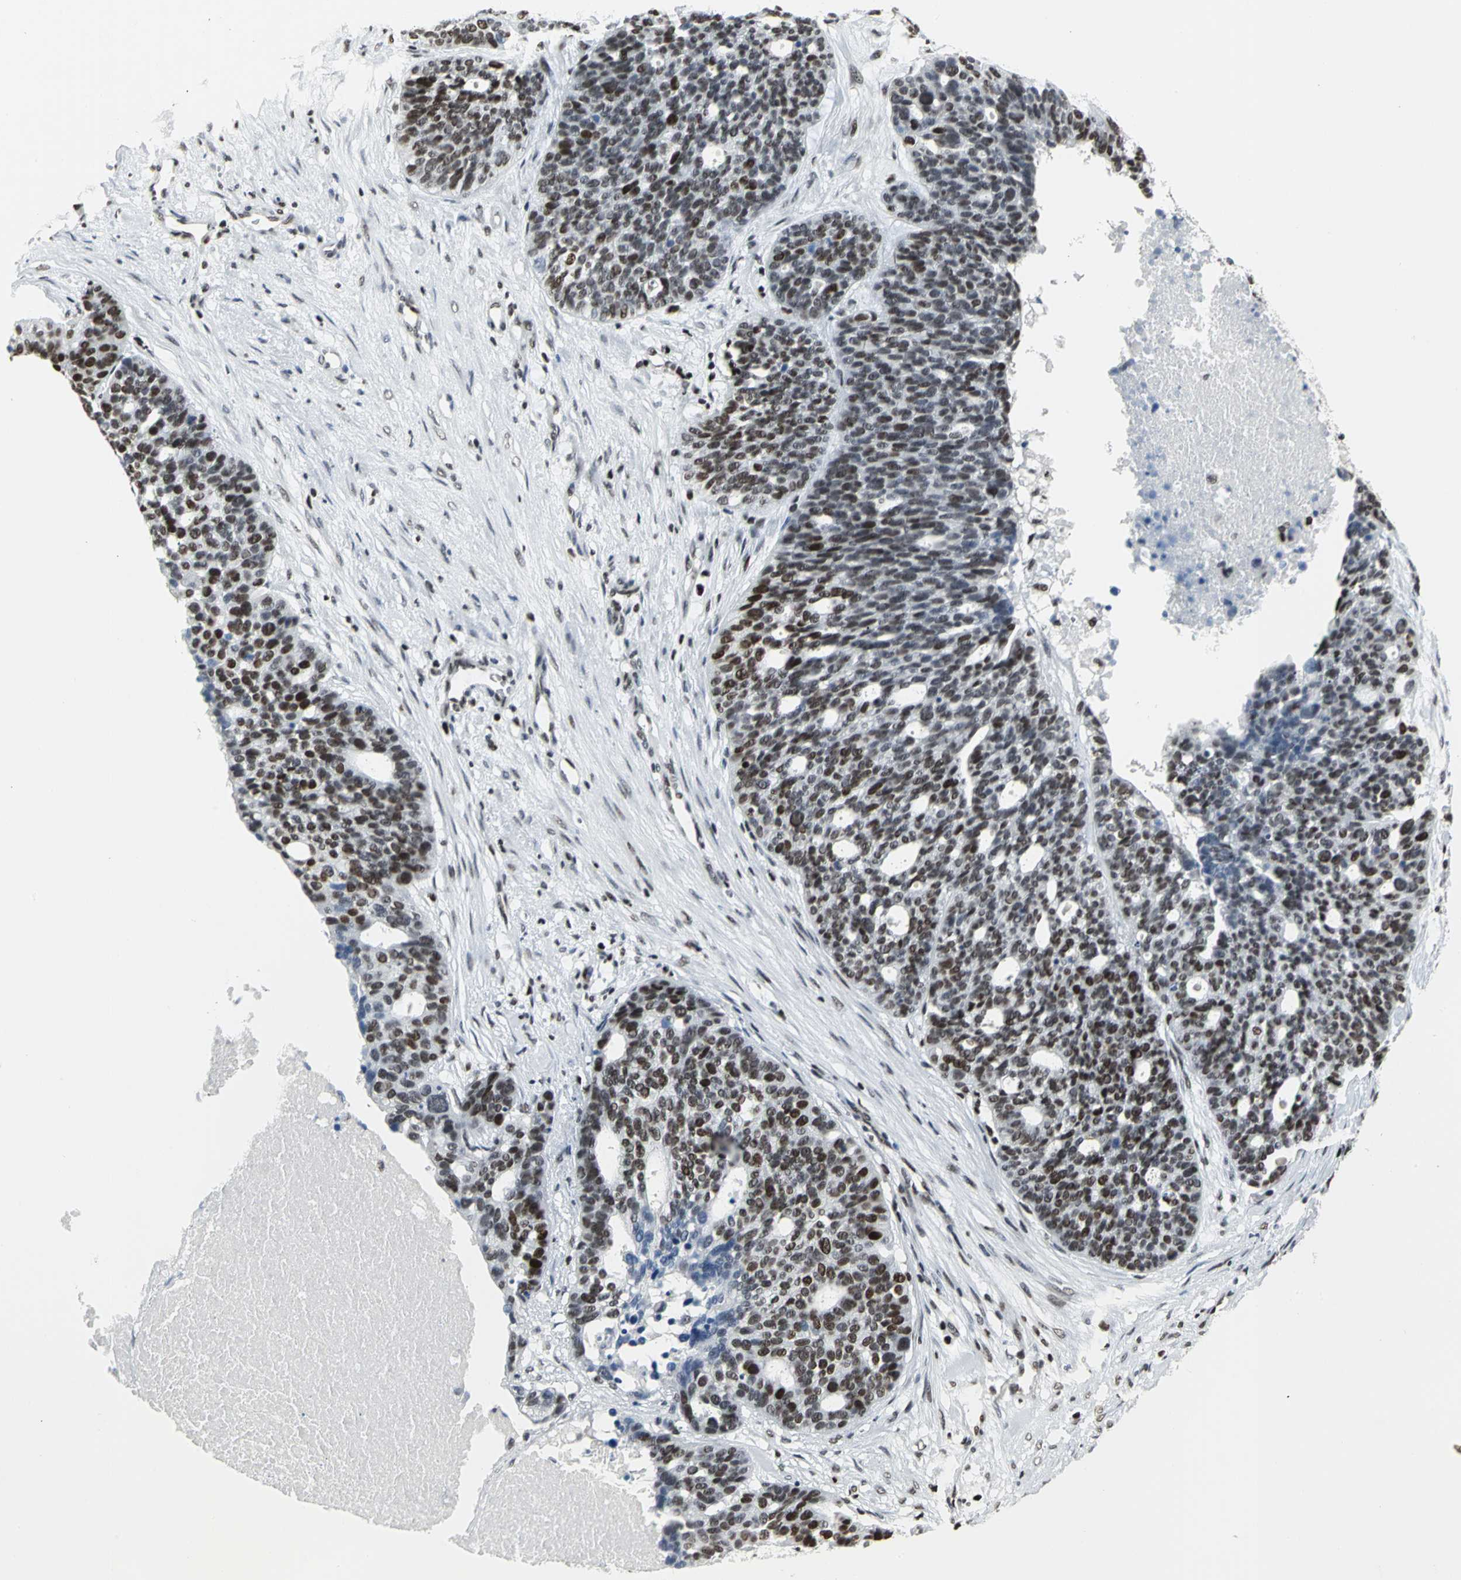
{"staining": {"intensity": "moderate", "quantity": ">75%", "location": "nuclear"}, "tissue": "ovarian cancer", "cell_type": "Tumor cells", "image_type": "cancer", "snomed": [{"axis": "morphology", "description": "Cystadenocarcinoma, serous, NOS"}, {"axis": "topography", "description": "Ovary"}], "caption": "Serous cystadenocarcinoma (ovarian) stained with a protein marker displays moderate staining in tumor cells.", "gene": "HNRNPD", "patient": {"sex": "female", "age": 59}}